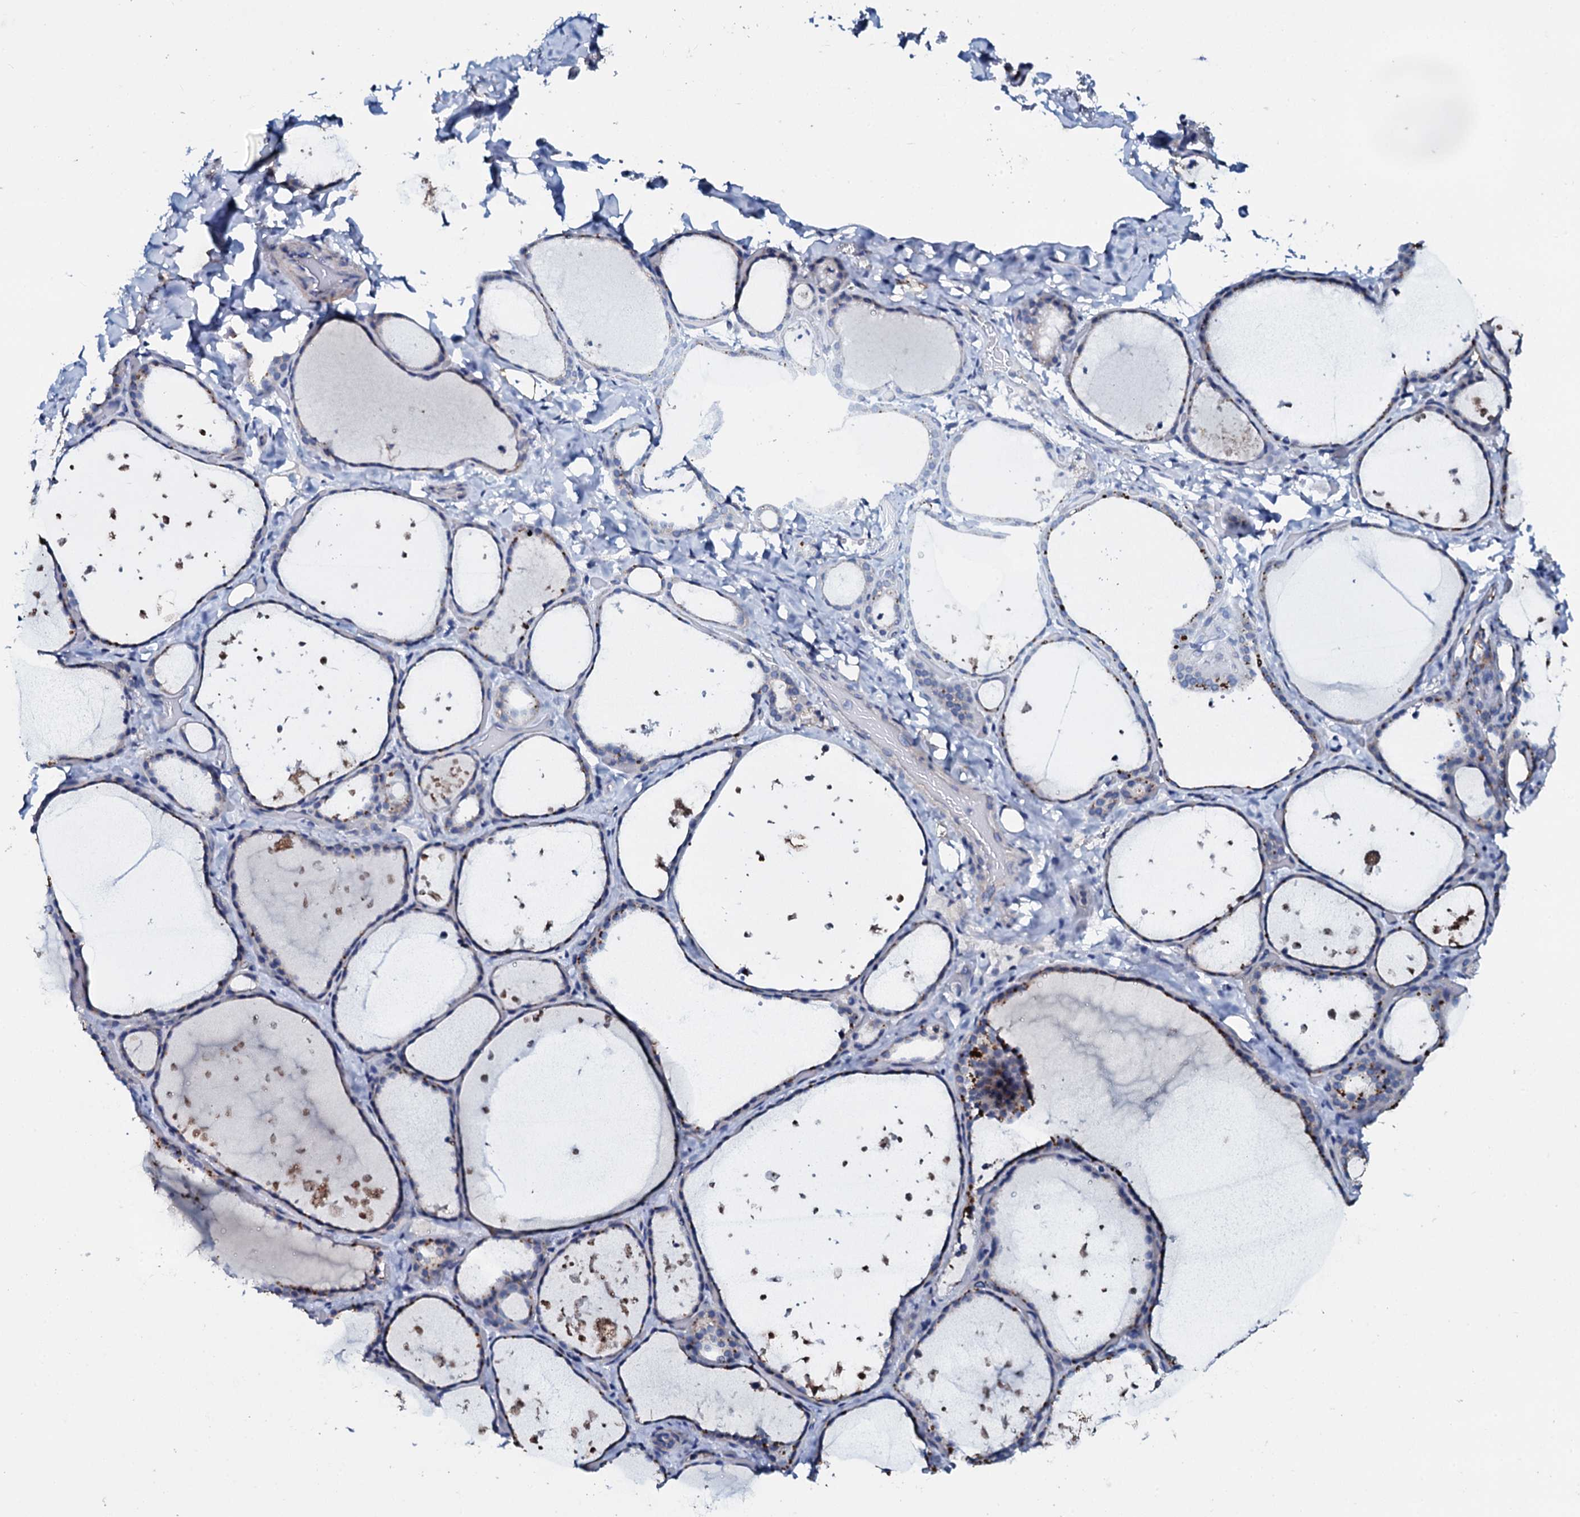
{"staining": {"intensity": "moderate", "quantity": "25%-75%", "location": "cytoplasmic/membranous"}, "tissue": "thyroid gland", "cell_type": "Glandular cells", "image_type": "normal", "snomed": [{"axis": "morphology", "description": "Normal tissue, NOS"}, {"axis": "topography", "description": "Thyroid gland"}], "caption": "A micrograph of human thyroid gland stained for a protein exhibits moderate cytoplasmic/membranous brown staining in glandular cells. (IHC, brightfield microscopy, high magnification).", "gene": "SLC37A4", "patient": {"sex": "female", "age": 44}}